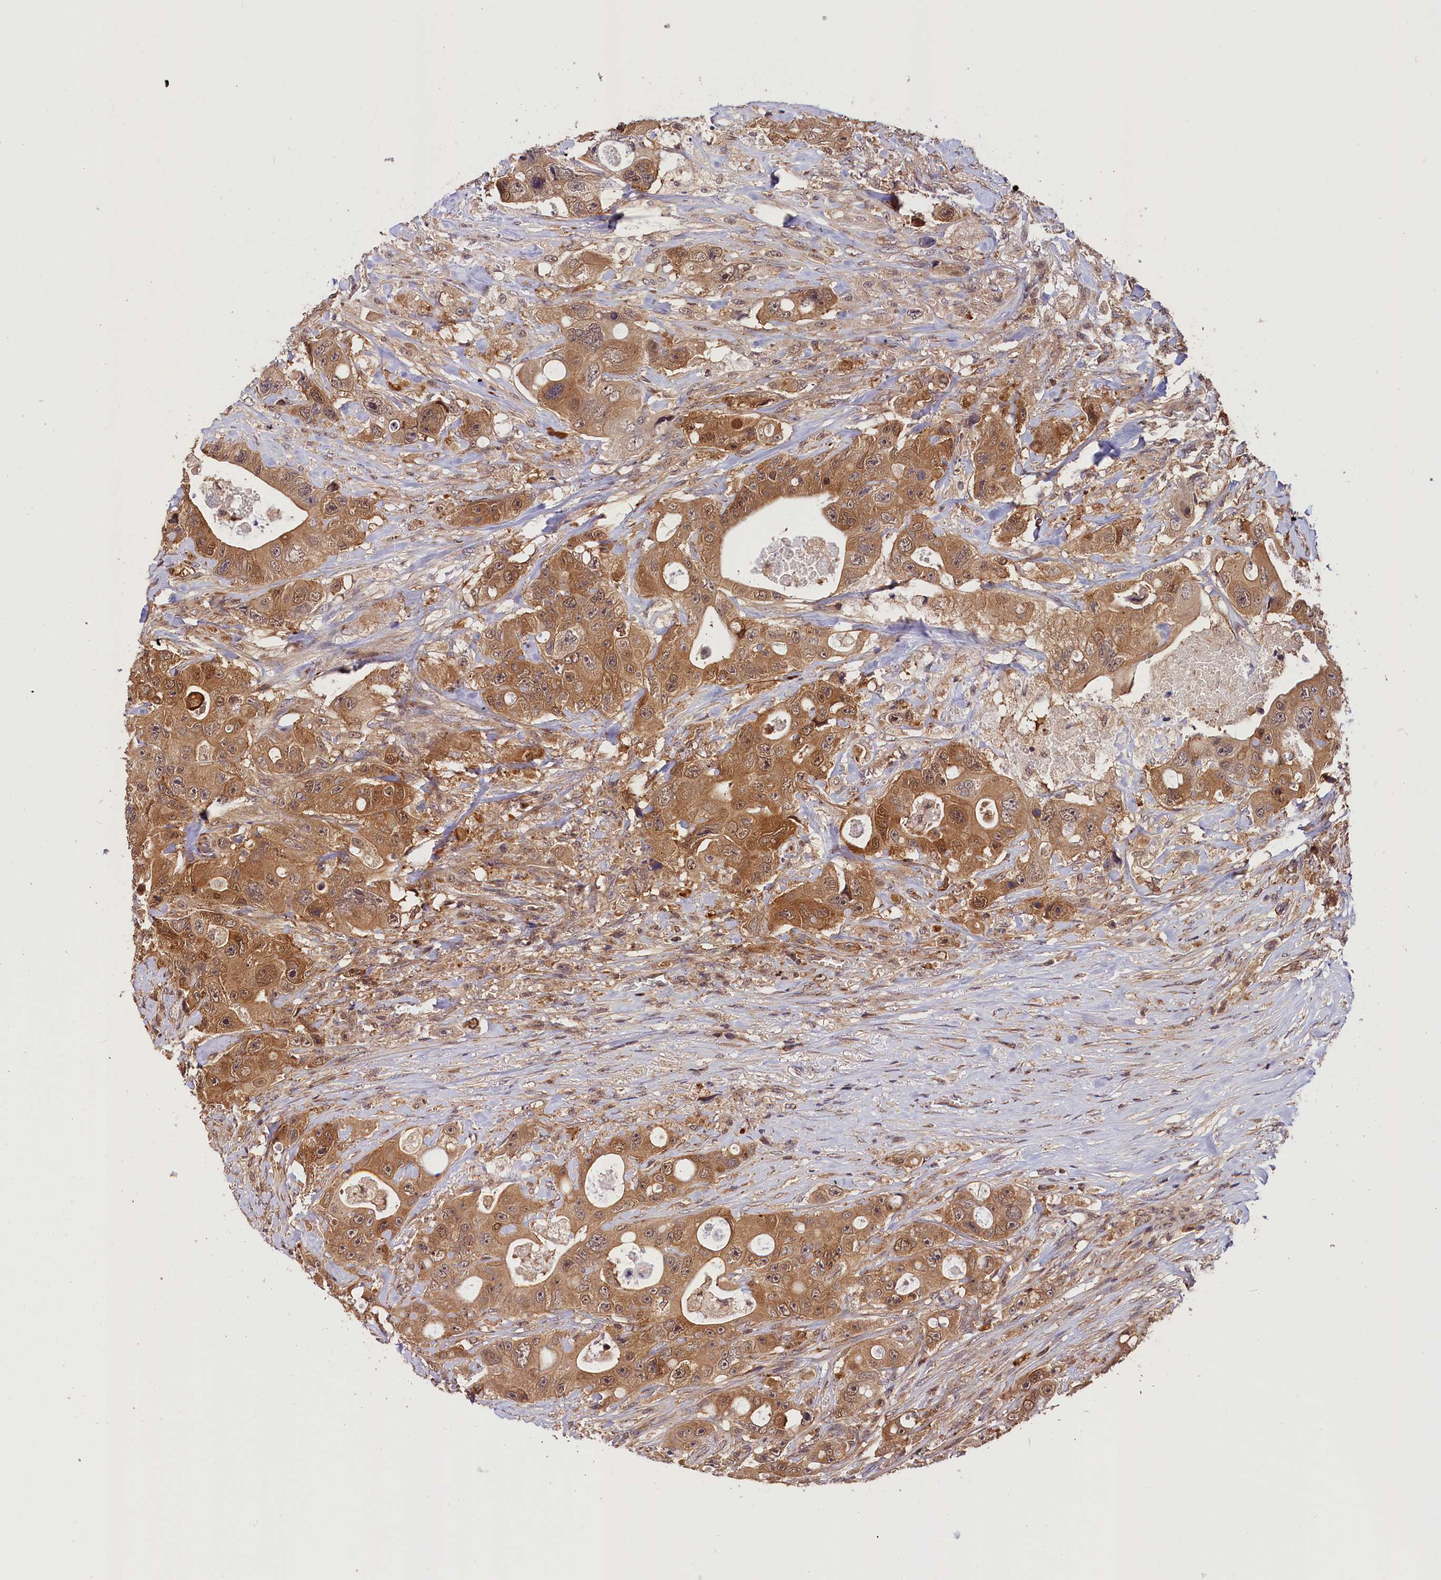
{"staining": {"intensity": "moderate", "quantity": ">75%", "location": "cytoplasmic/membranous,nuclear"}, "tissue": "colorectal cancer", "cell_type": "Tumor cells", "image_type": "cancer", "snomed": [{"axis": "morphology", "description": "Adenocarcinoma, NOS"}, {"axis": "topography", "description": "Colon"}], "caption": "The photomicrograph shows a brown stain indicating the presence of a protein in the cytoplasmic/membranous and nuclear of tumor cells in colorectal cancer (adenocarcinoma).", "gene": "CHORDC1", "patient": {"sex": "female", "age": 46}}